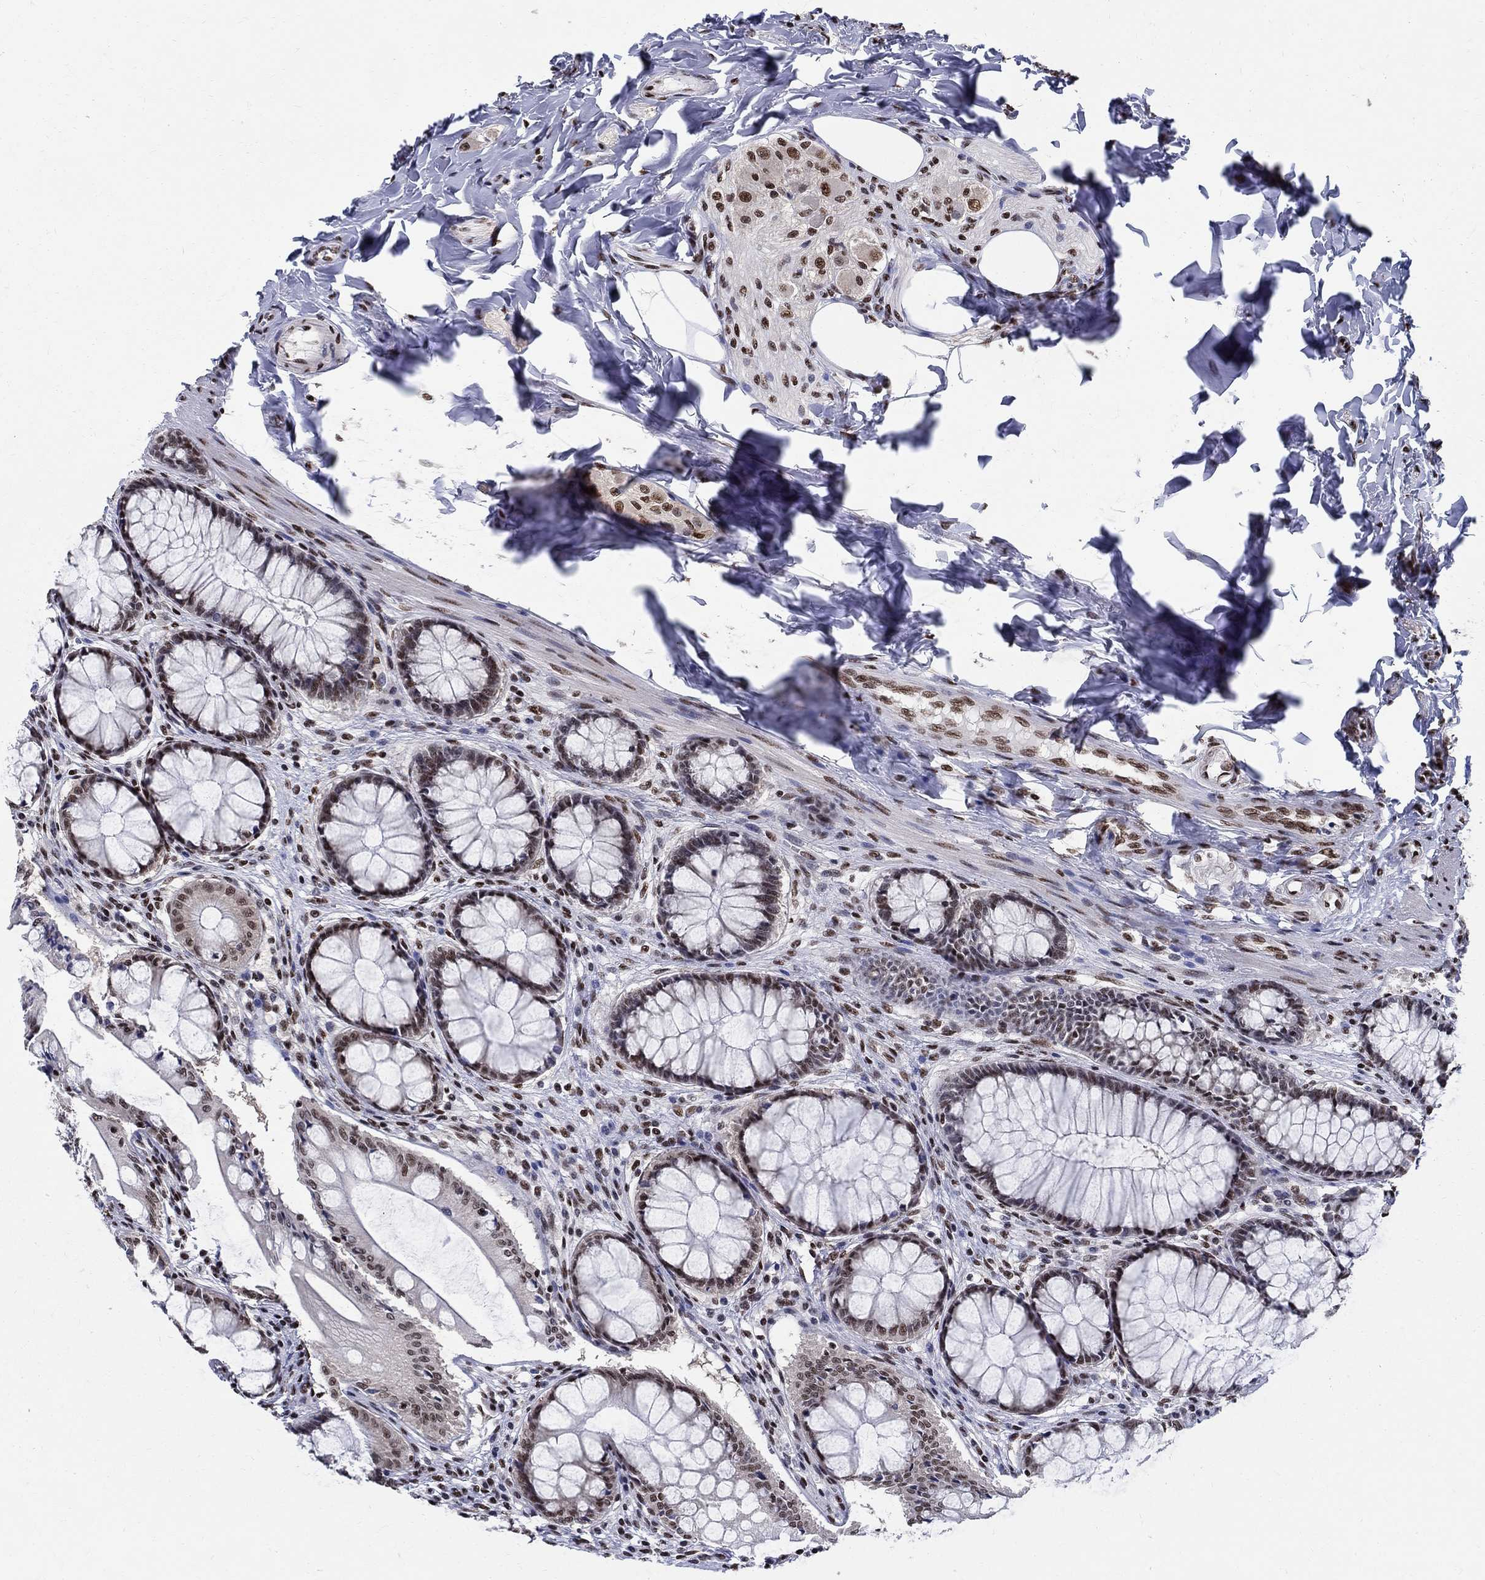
{"staining": {"intensity": "moderate", "quantity": ">75%", "location": "nuclear"}, "tissue": "colon", "cell_type": "Endothelial cells", "image_type": "normal", "snomed": [{"axis": "morphology", "description": "Normal tissue, NOS"}, {"axis": "topography", "description": "Colon"}], "caption": "Colon stained with immunohistochemistry shows moderate nuclear positivity in approximately >75% of endothelial cells. The staining was performed using DAB, with brown indicating positive protein expression. Nuclei are stained blue with hematoxylin.", "gene": "FBXO16", "patient": {"sex": "female", "age": 65}}